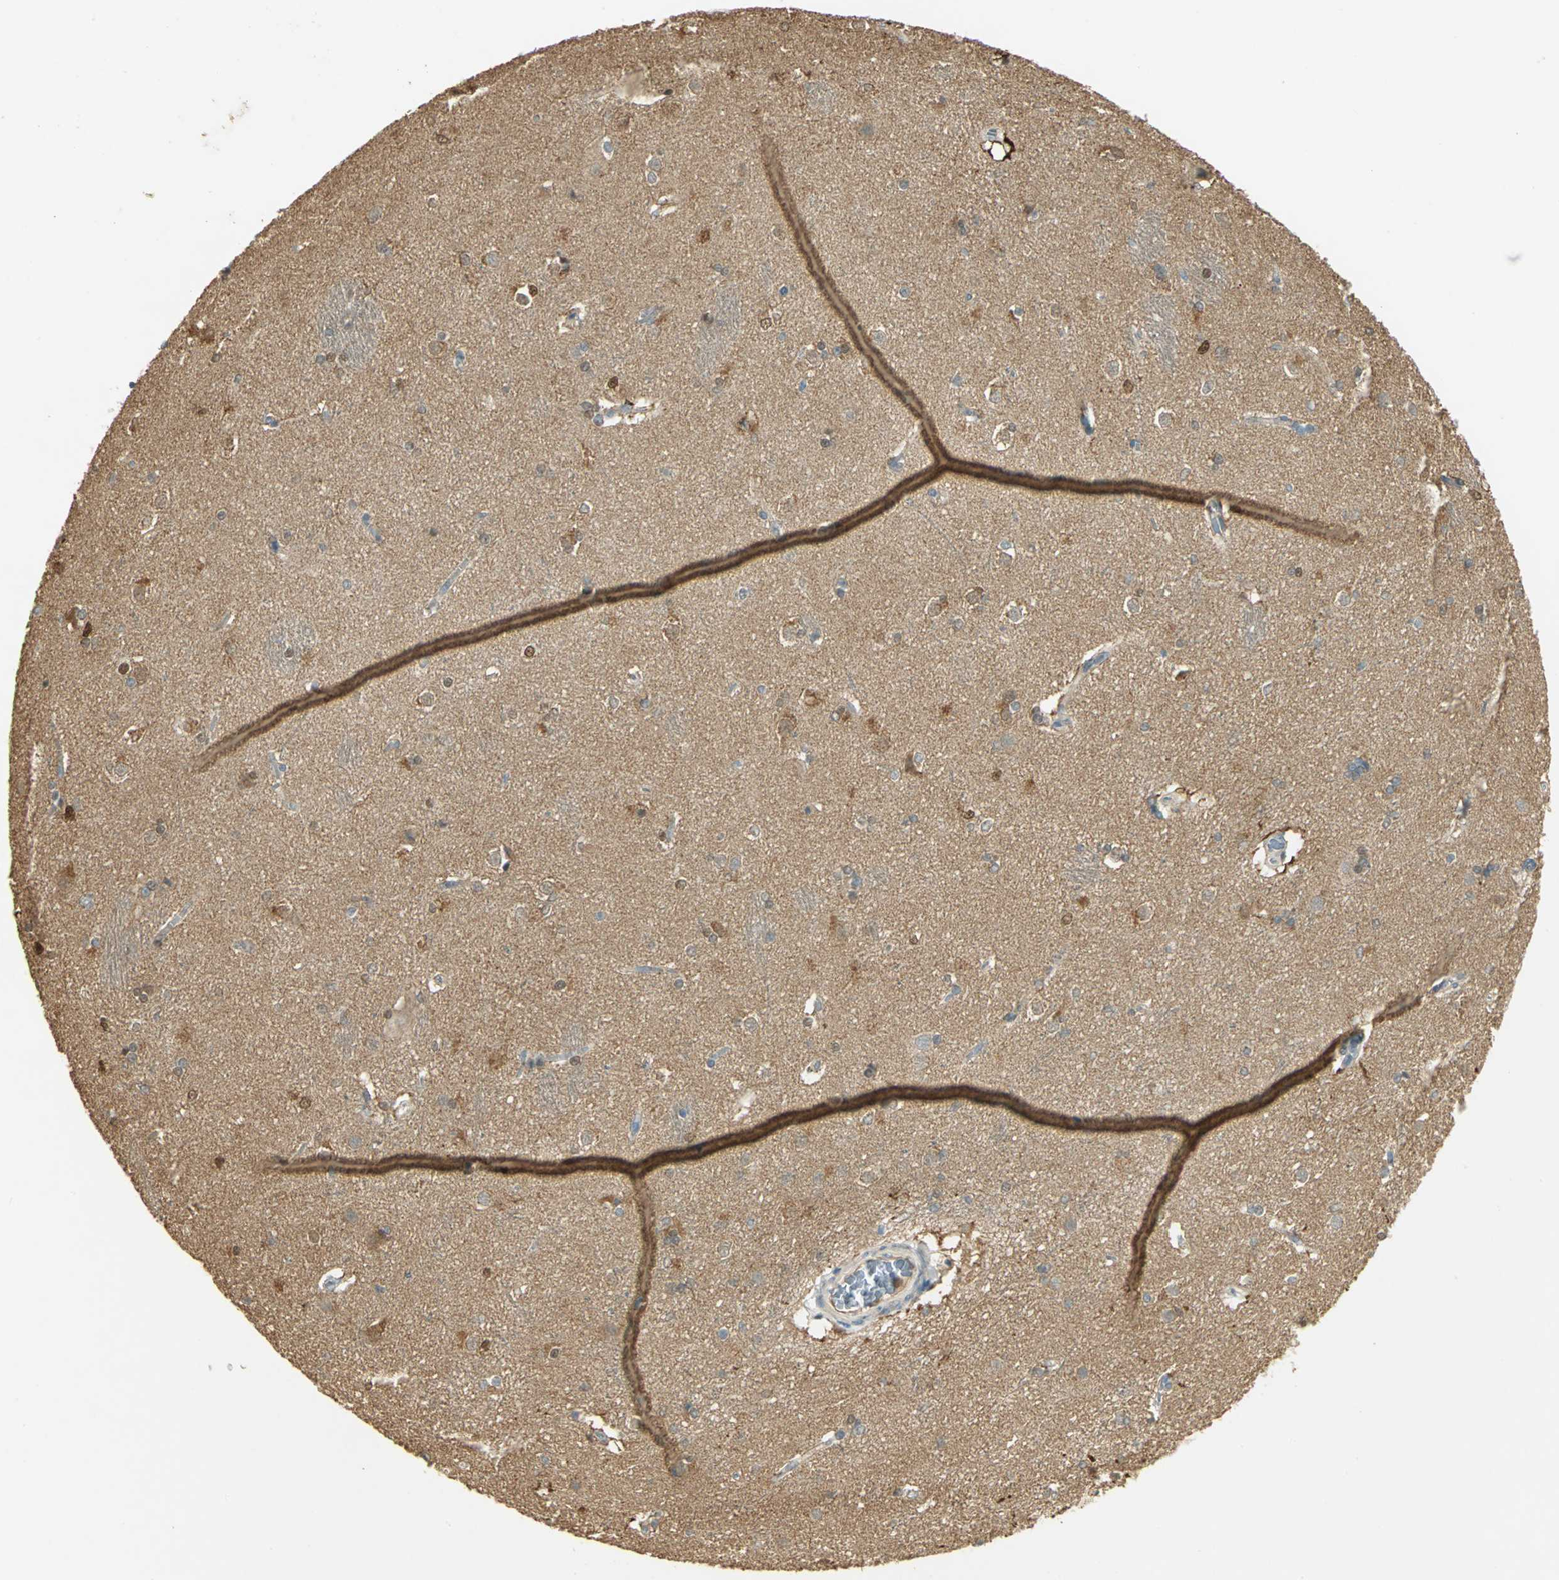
{"staining": {"intensity": "moderate", "quantity": "25%-75%", "location": "cytoplasmic/membranous"}, "tissue": "caudate", "cell_type": "Glial cells", "image_type": "normal", "snomed": [{"axis": "morphology", "description": "Normal tissue, NOS"}, {"axis": "topography", "description": "Lateral ventricle wall"}], "caption": "High-power microscopy captured an IHC histopathology image of normal caudate, revealing moderate cytoplasmic/membranous staining in about 25%-75% of glial cells.", "gene": "BIRC2", "patient": {"sex": "female", "age": 19}}